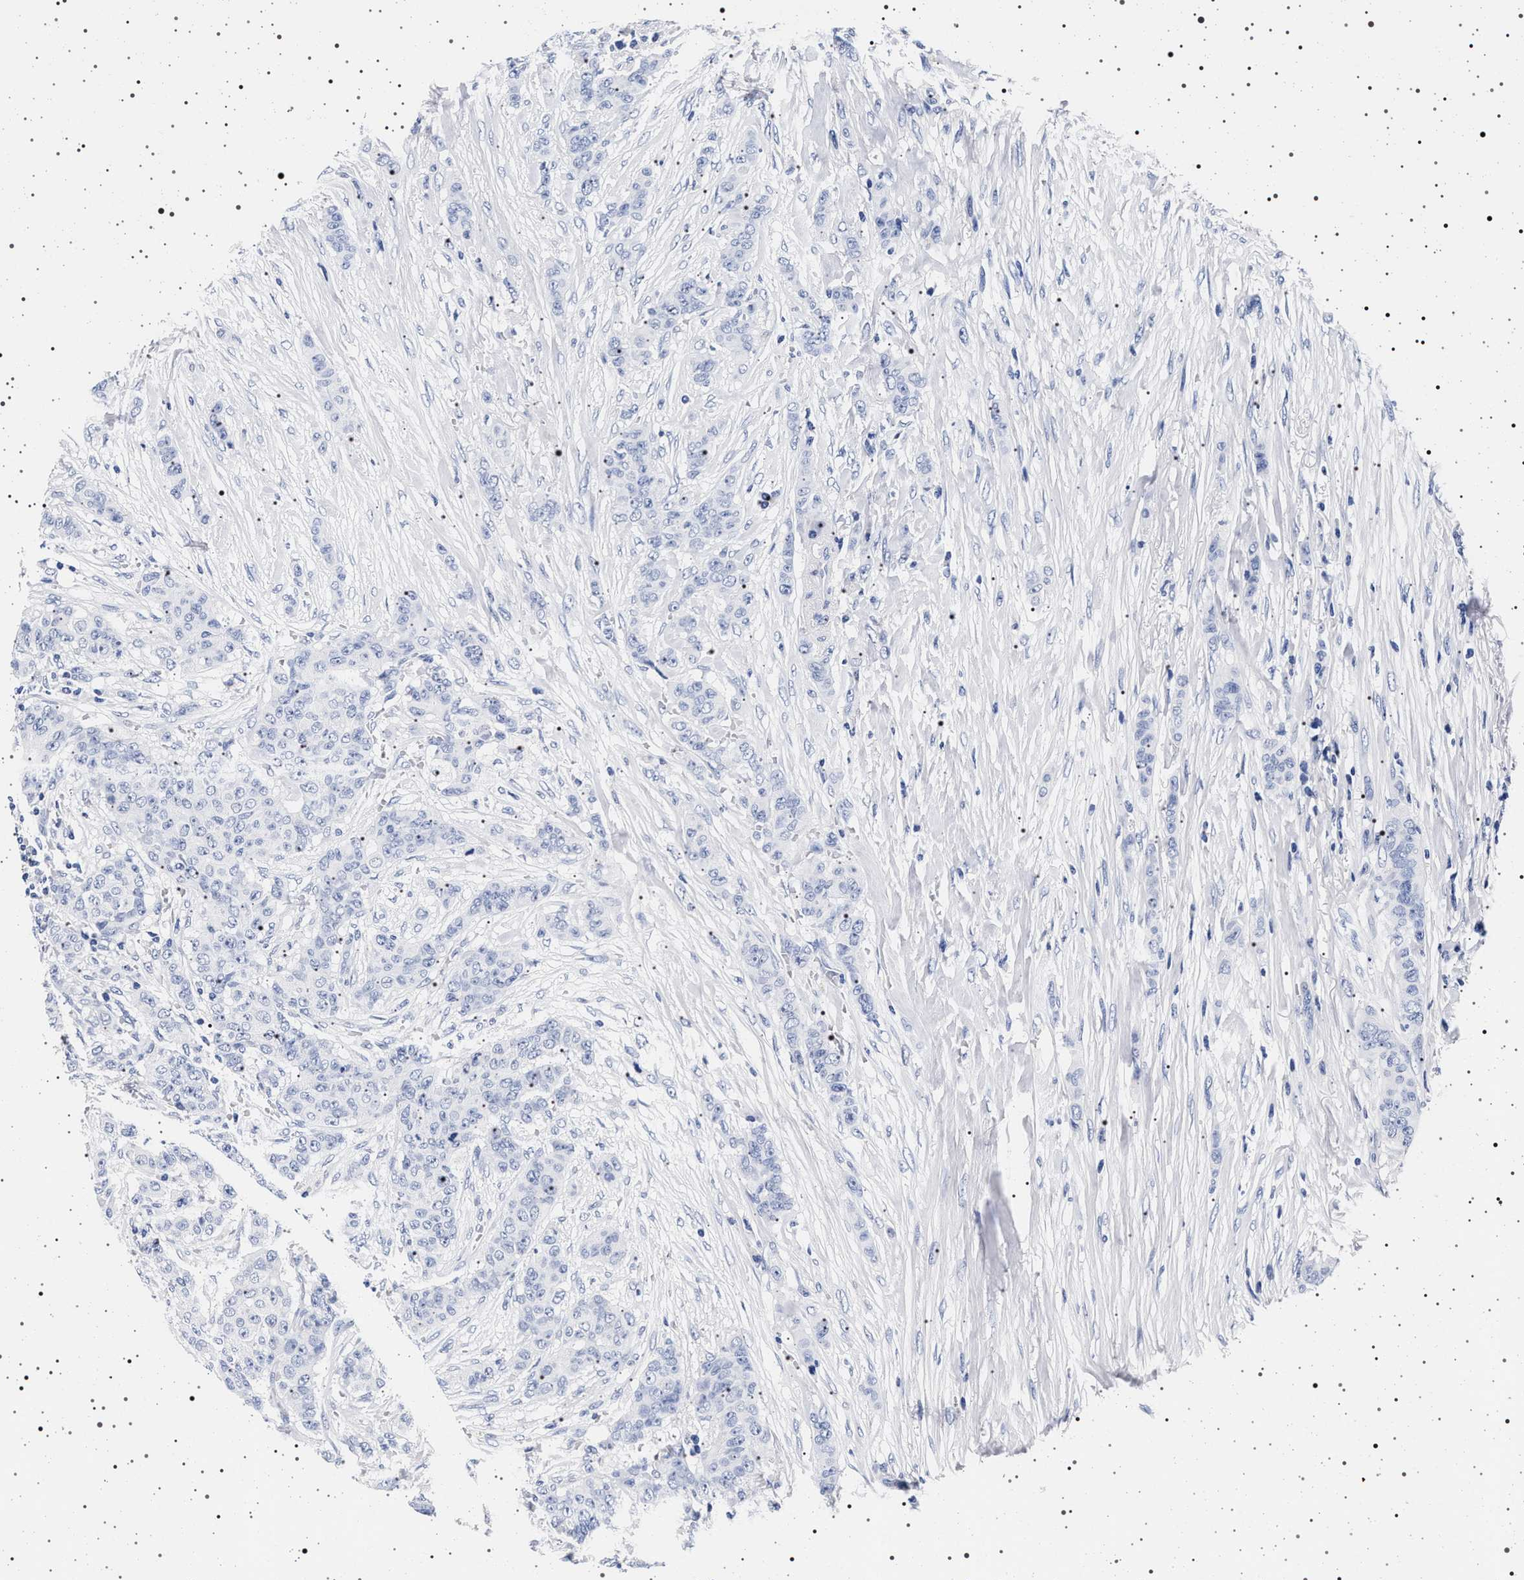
{"staining": {"intensity": "negative", "quantity": "none", "location": "none"}, "tissue": "breast cancer", "cell_type": "Tumor cells", "image_type": "cancer", "snomed": [{"axis": "morphology", "description": "Duct carcinoma"}, {"axis": "topography", "description": "Breast"}], "caption": "Tumor cells are negative for protein expression in human invasive ductal carcinoma (breast). (DAB IHC visualized using brightfield microscopy, high magnification).", "gene": "MAPK10", "patient": {"sex": "female", "age": 40}}